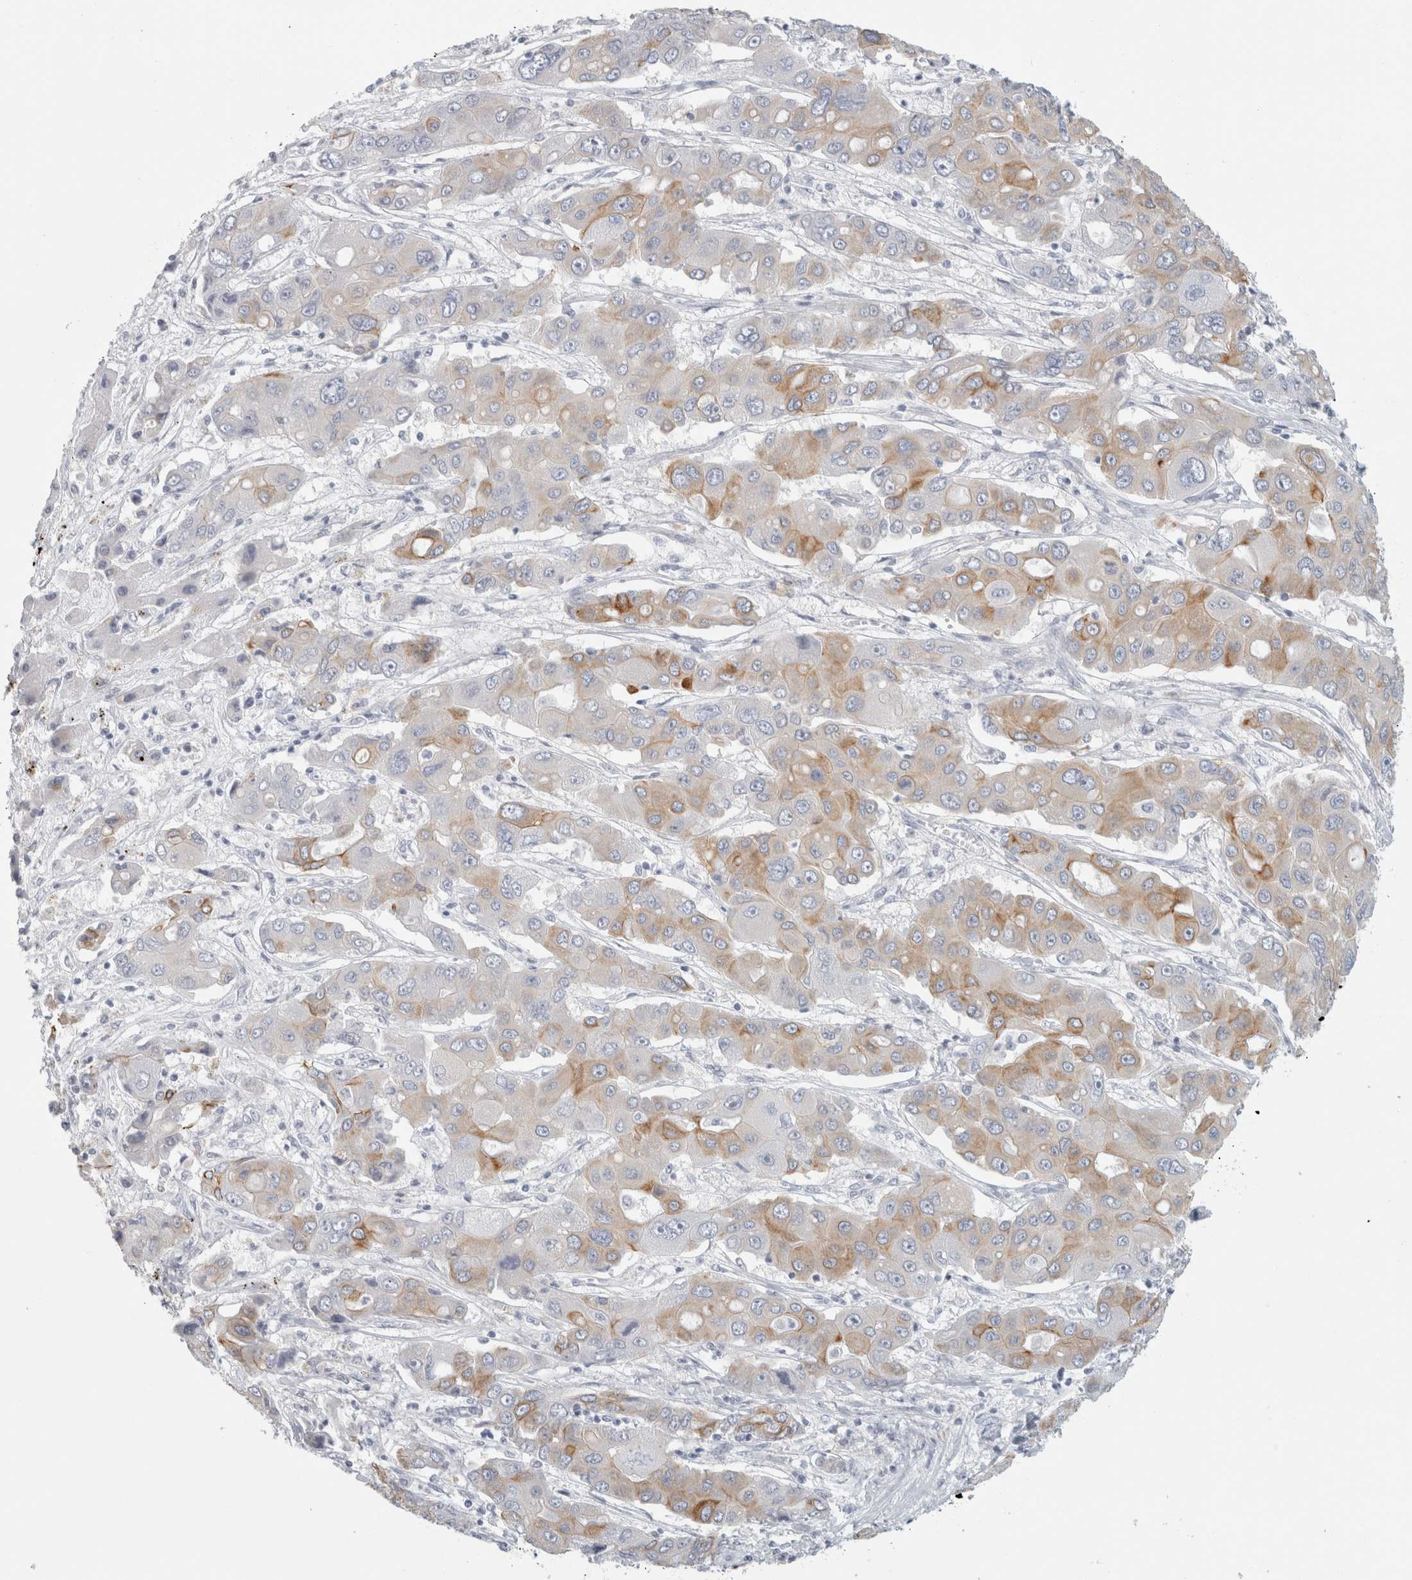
{"staining": {"intensity": "moderate", "quantity": "<25%", "location": "cytoplasmic/membranous"}, "tissue": "liver cancer", "cell_type": "Tumor cells", "image_type": "cancer", "snomed": [{"axis": "morphology", "description": "Cholangiocarcinoma"}, {"axis": "topography", "description": "Liver"}], "caption": "A histopathology image of human liver cancer stained for a protein exhibits moderate cytoplasmic/membranous brown staining in tumor cells. (Brightfield microscopy of DAB IHC at high magnification).", "gene": "SLC28A3", "patient": {"sex": "male", "age": 67}}